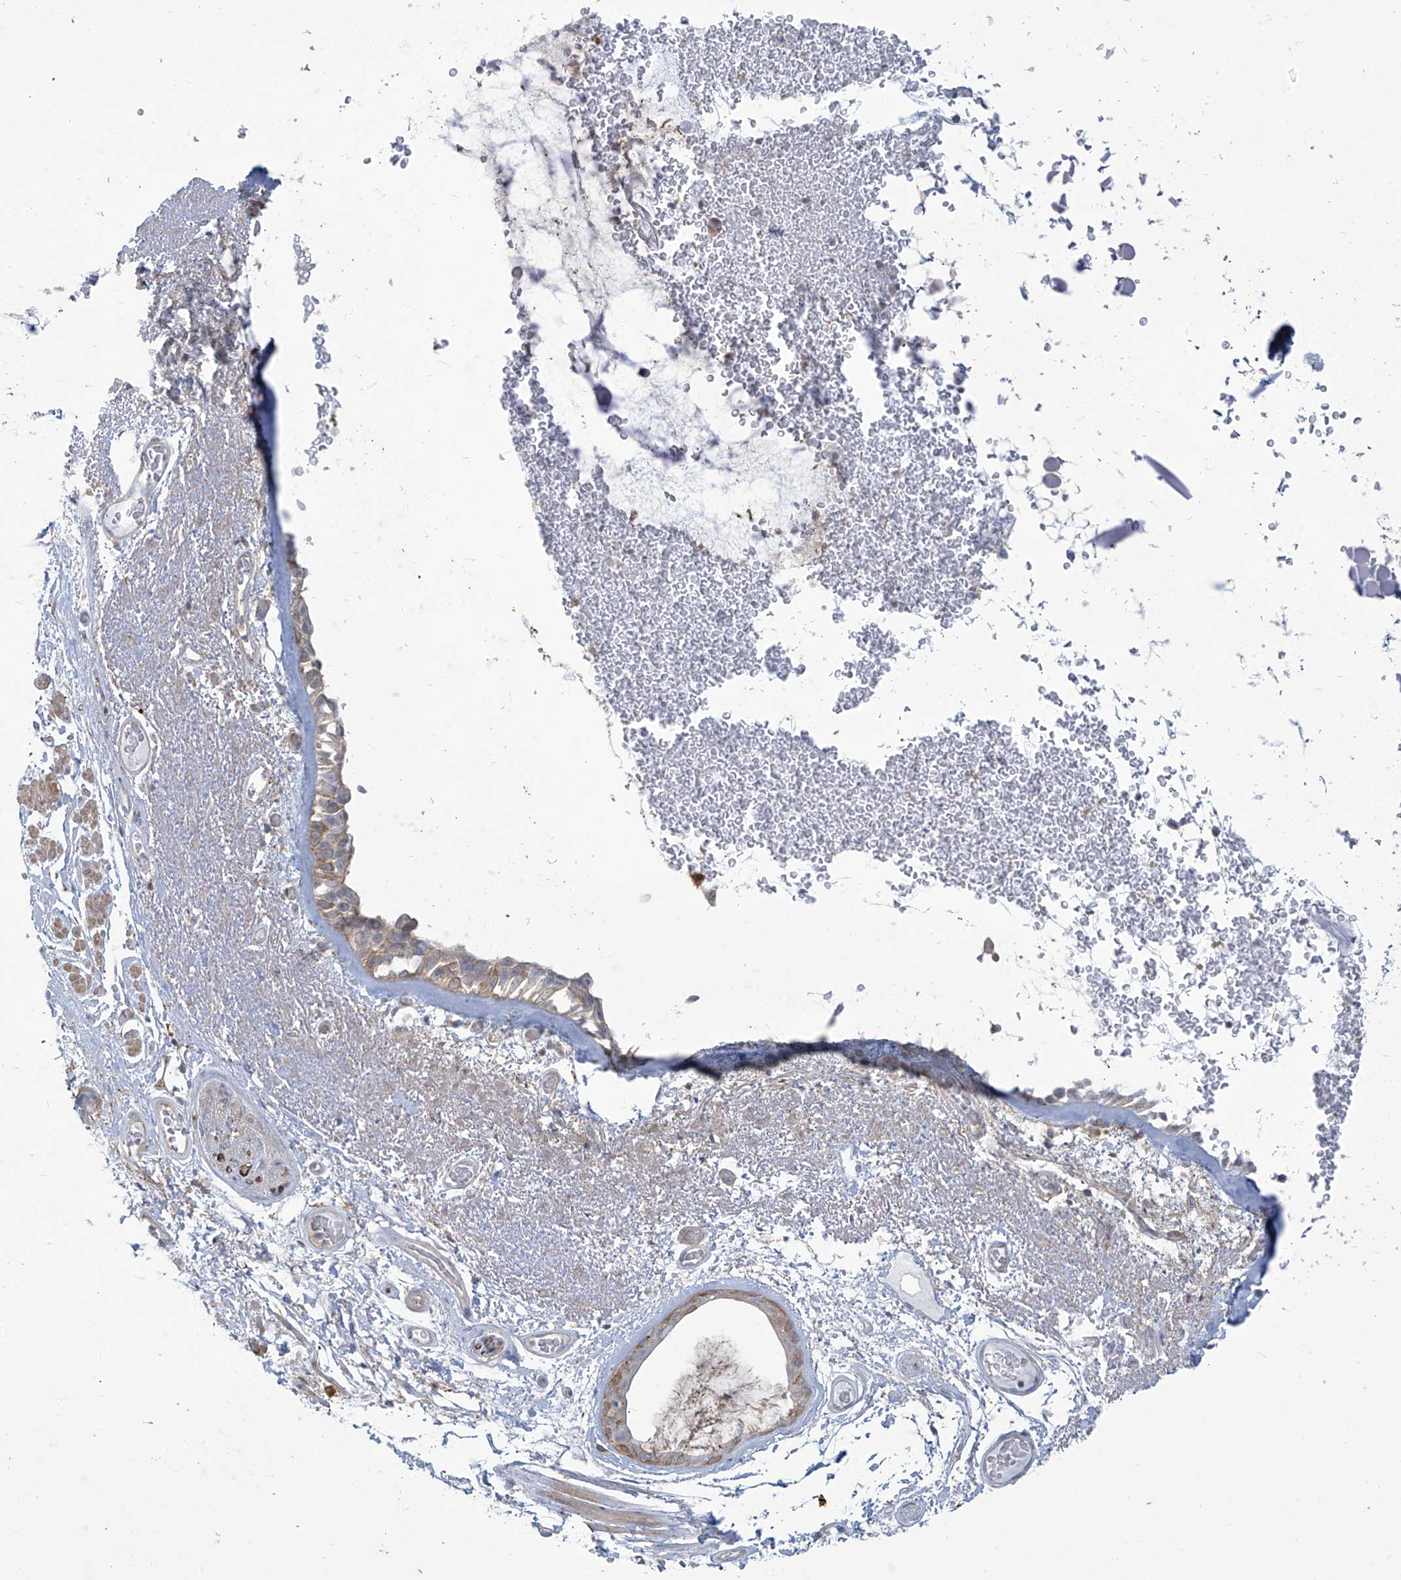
{"staining": {"intensity": "weak", "quantity": ">75%", "location": "cytoplasmic/membranous"}, "tissue": "bronchus", "cell_type": "Respiratory epithelial cells", "image_type": "normal", "snomed": [{"axis": "morphology", "description": "Normal tissue, NOS"}, {"axis": "morphology", "description": "Squamous cell carcinoma, NOS"}, {"axis": "topography", "description": "Lymph node"}, {"axis": "topography", "description": "Bronchus"}, {"axis": "topography", "description": "Lung"}], "caption": "Immunohistochemistry (IHC) of benign bronchus exhibits low levels of weak cytoplasmic/membranous positivity in approximately >75% of respiratory epithelial cells.", "gene": "TAGAP", "patient": {"sex": "male", "age": 66}}